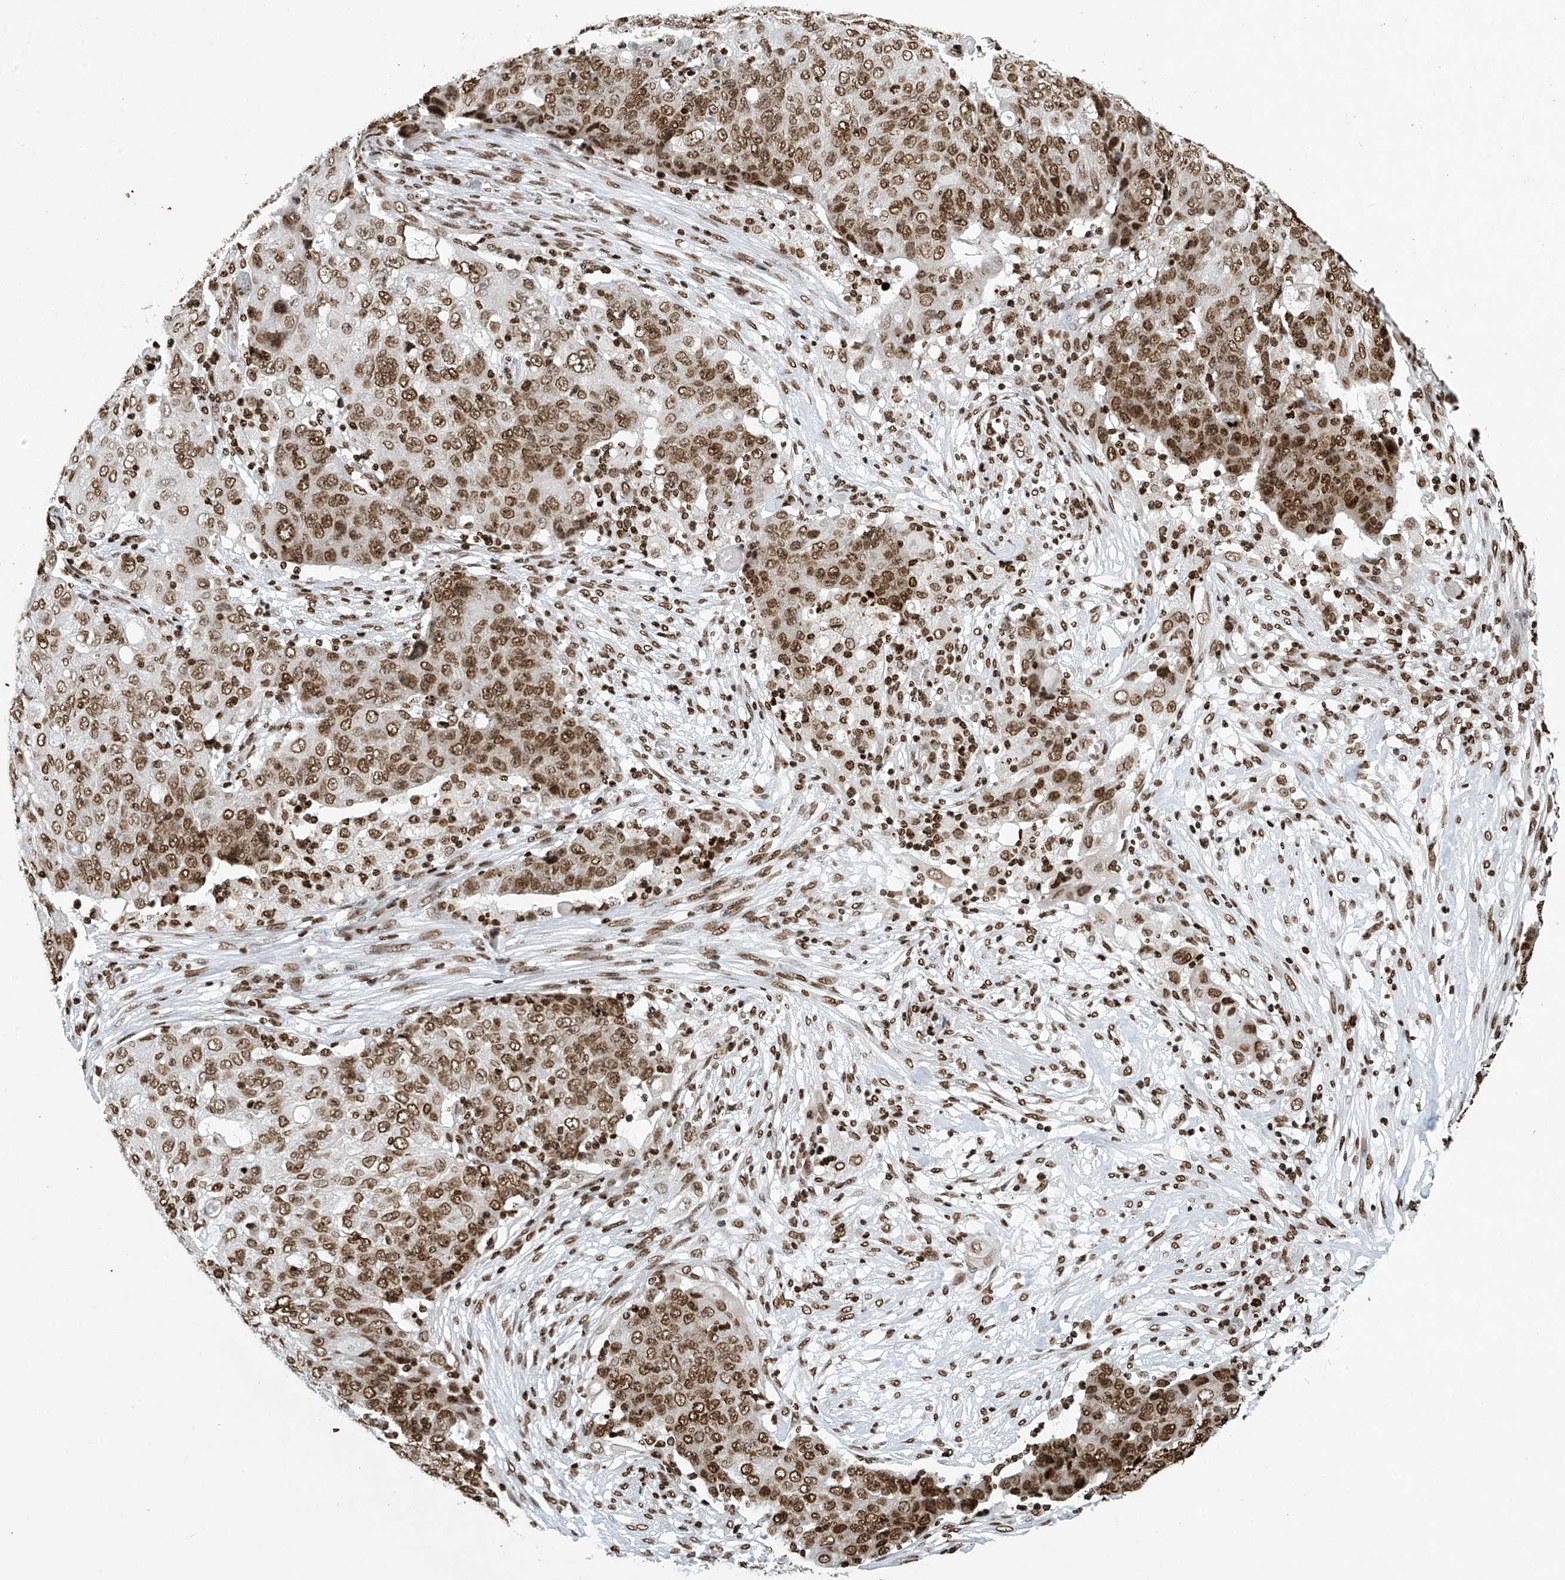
{"staining": {"intensity": "moderate", "quantity": ">75%", "location": "nuclear"}, "tissue": "ovarian cancer", "cell_type": "Tumor cells", "image_type": "cancer", "snomed": [{"axis": "morphology", "description": "Carcinoma, endometroid"}, {"axis": "topography", "description": "Ovary"}], "caption": "Endometroid carcinoma (ovarian) stained with DAB immunohistochemistry exhibits medium levels of moderate nuclear expression in about >75% of tumor cells. (DAB IHC with brightfield microscopy, high magnification).", "gene": "H4C16", "patient": {"sex": "female", "age": 42}}